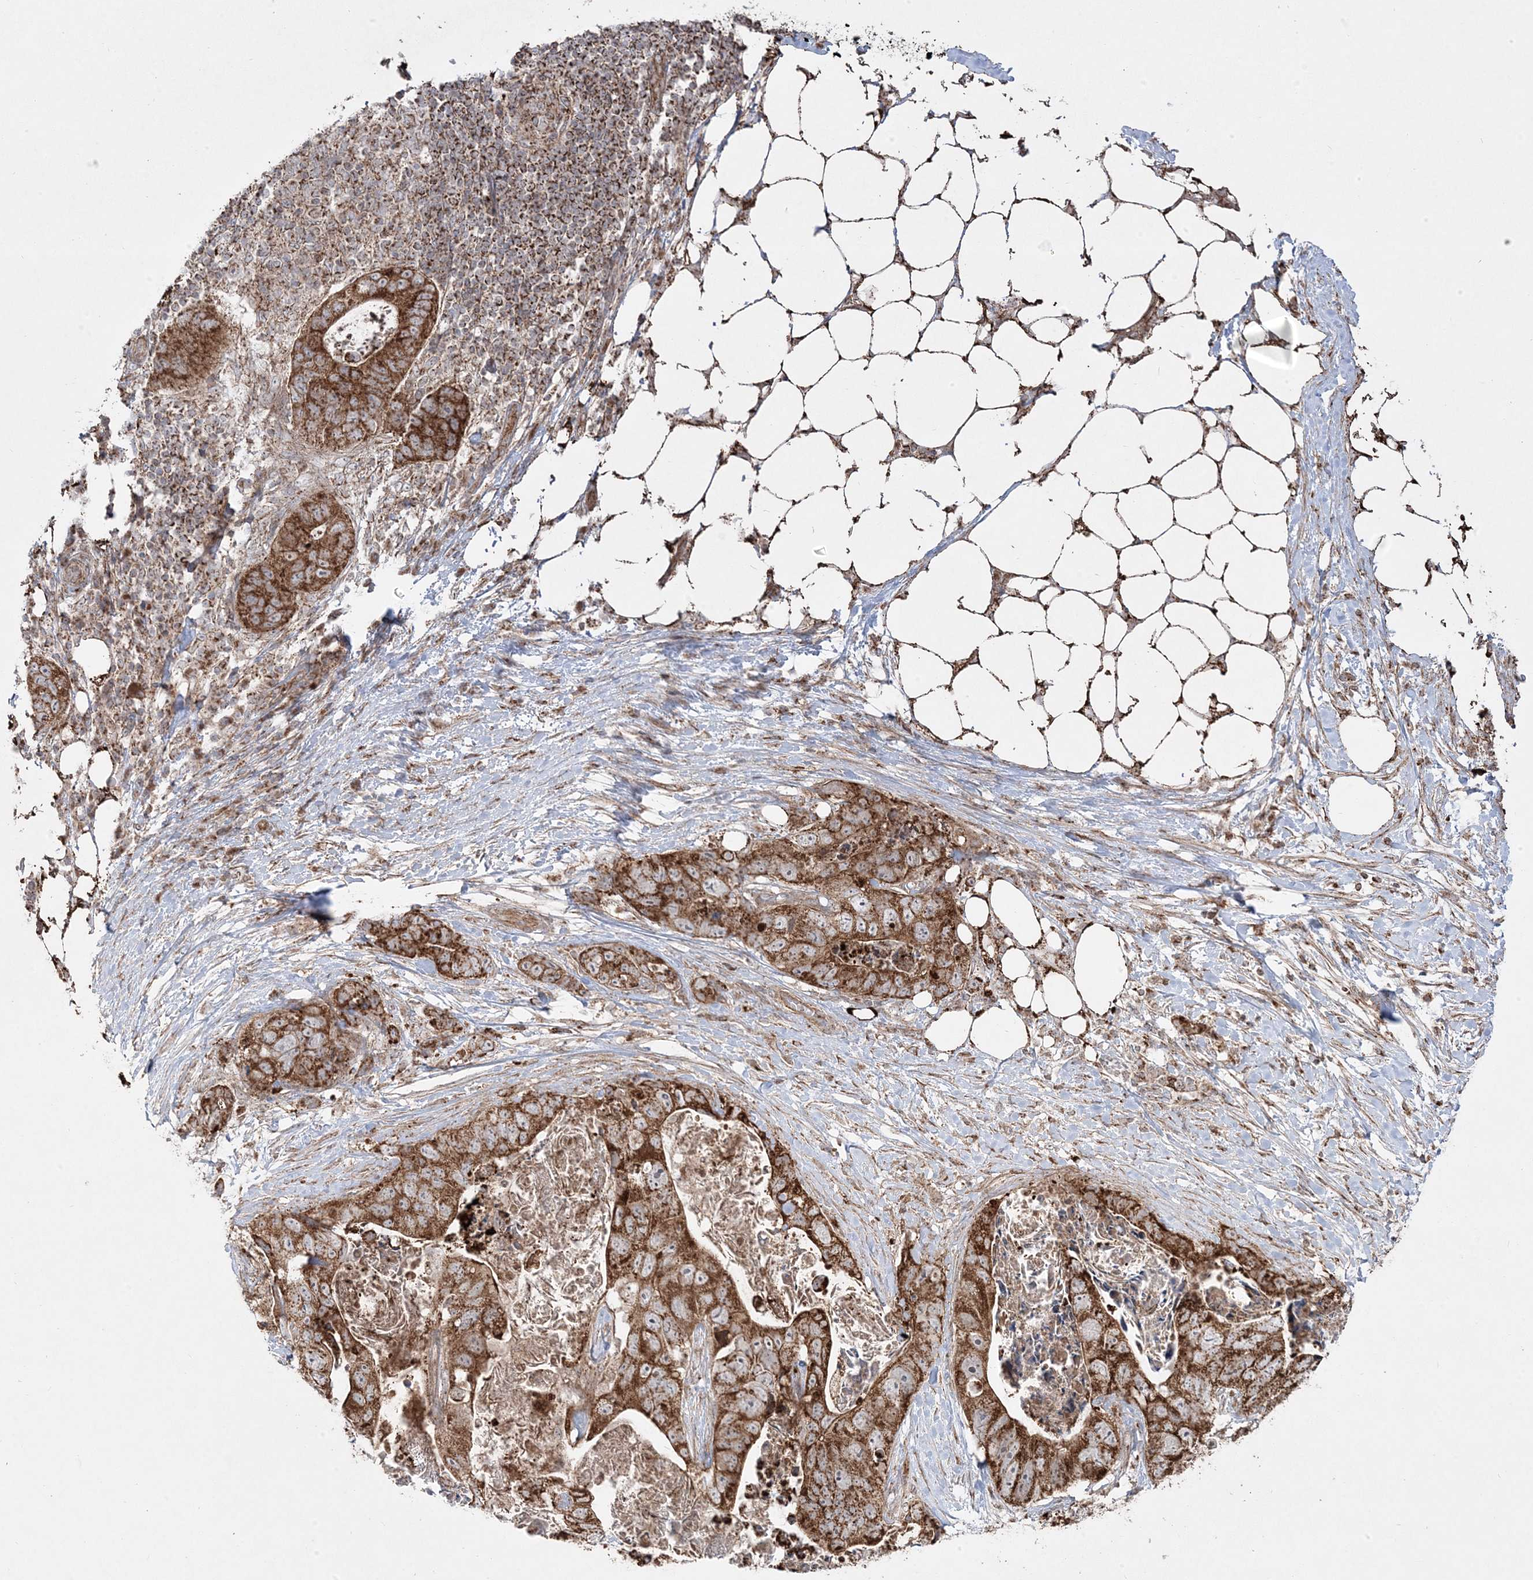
{"staining": {"intensity": "strong", "quantity": ">75%", "location": "cytoplasmic/membranous"}, "tissue": "stomach cancer", "cell_type": "Tumor cells", "image_type": "cancer", "snomed": [{"axis": "morphology", "description": "Adenocarcinoma, NOS"}, {"axis": "topography", "description": "Stomach"}], "caption": "A brown stain highlights strong cytoplasmic/membranous expression of a protein in human stomach cancer tumor cells.", "gene": "CLUAP1", "patient": {"sex": "female", "age": 89}}